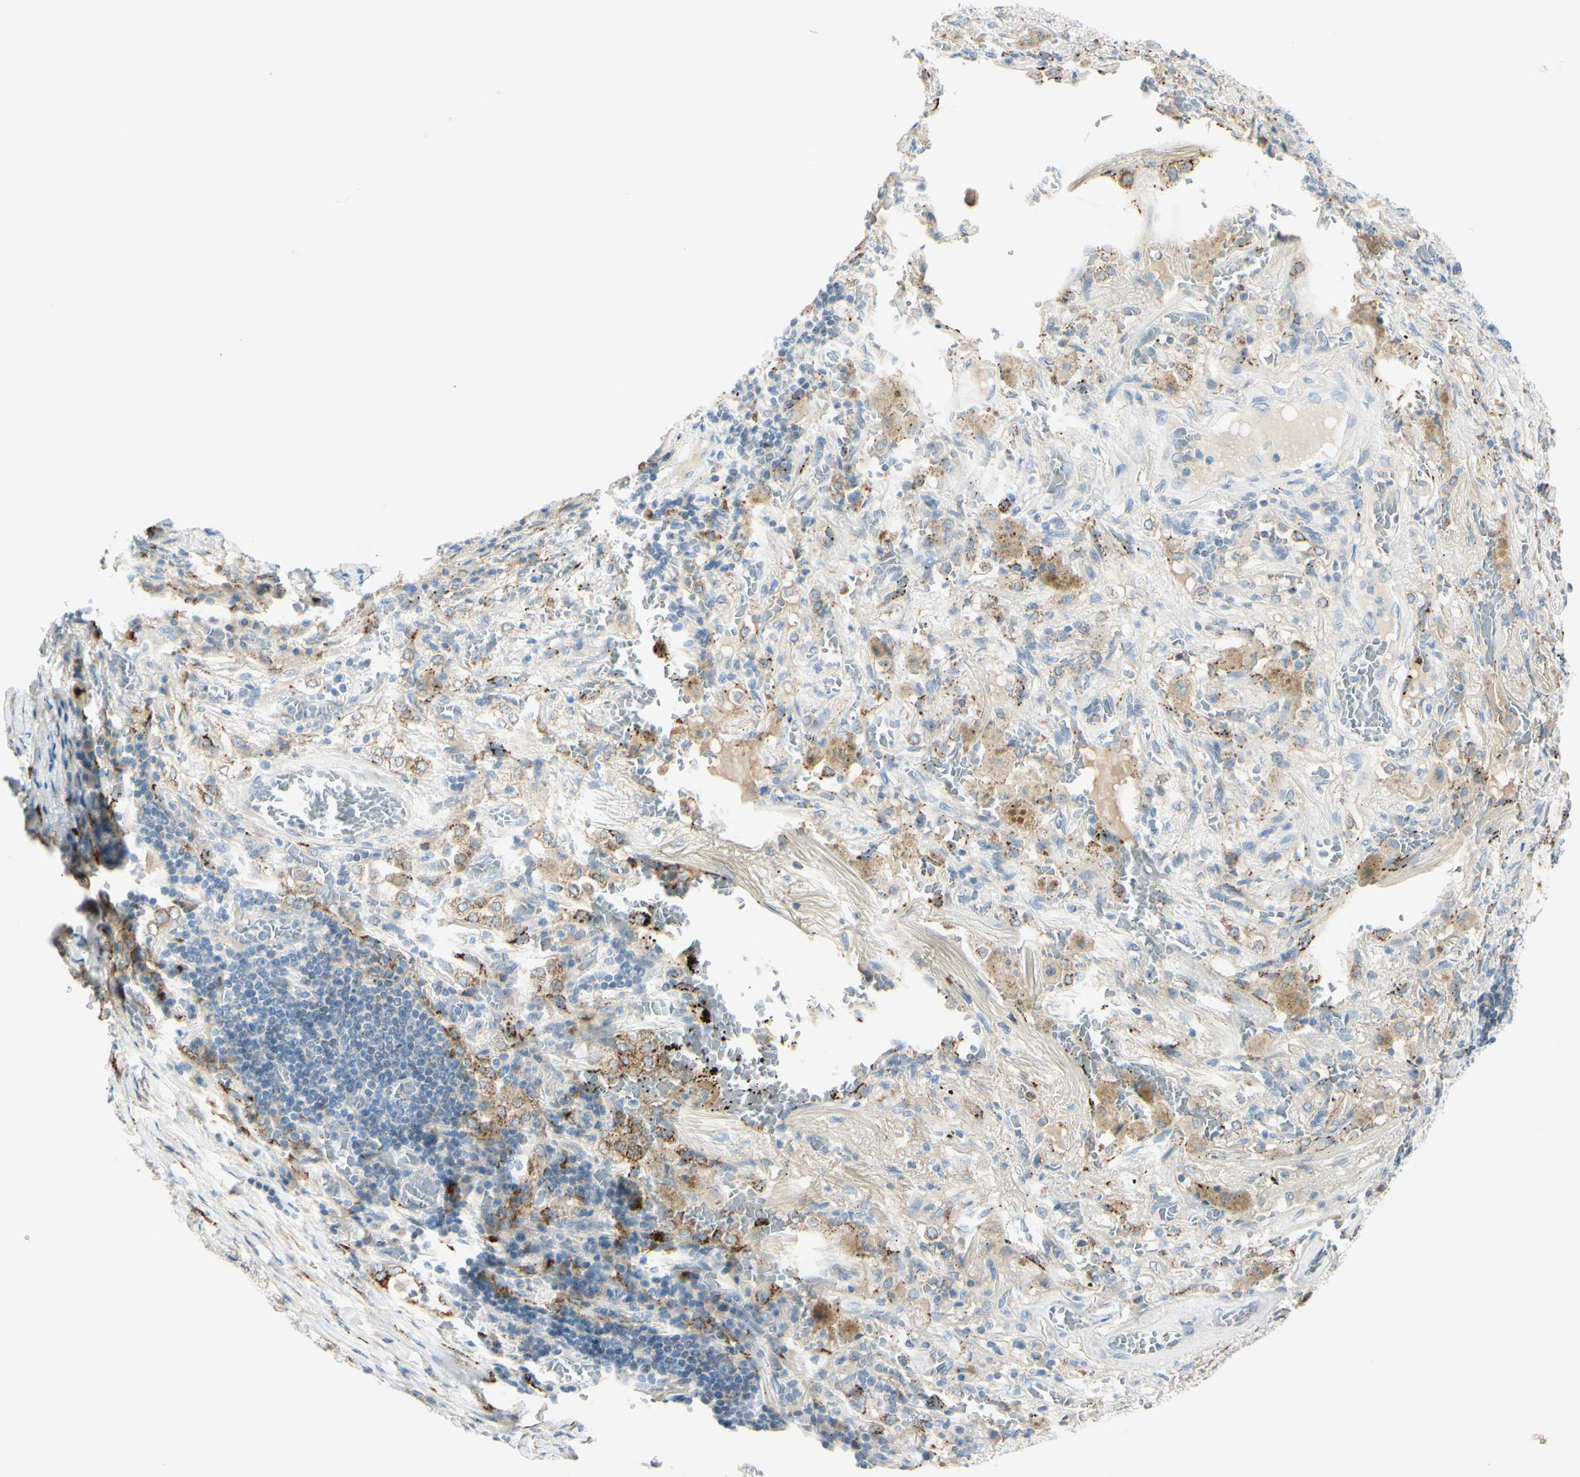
{"staining": {"intensity": "strong", "quantity": "<25%", "location": "cytoplasmic/membranous"}, "tissue": "lung cancer", "cell_type": "Tumor cells", "image_type": "cancer", "snomed": [{"axis": "morphology", "description": "Squamous cell carcinoma, NOS"}, {"axis": "topography", "description": "Lung"}], "caption": "A medium amount of strong cytoplasmic/membranous positivity is seen in approximately <25% of tumor cells in lung squamous cell carcinoma tissue.", "gene": "GALNT5", "patient": {"sex": "male", "age": 57}}